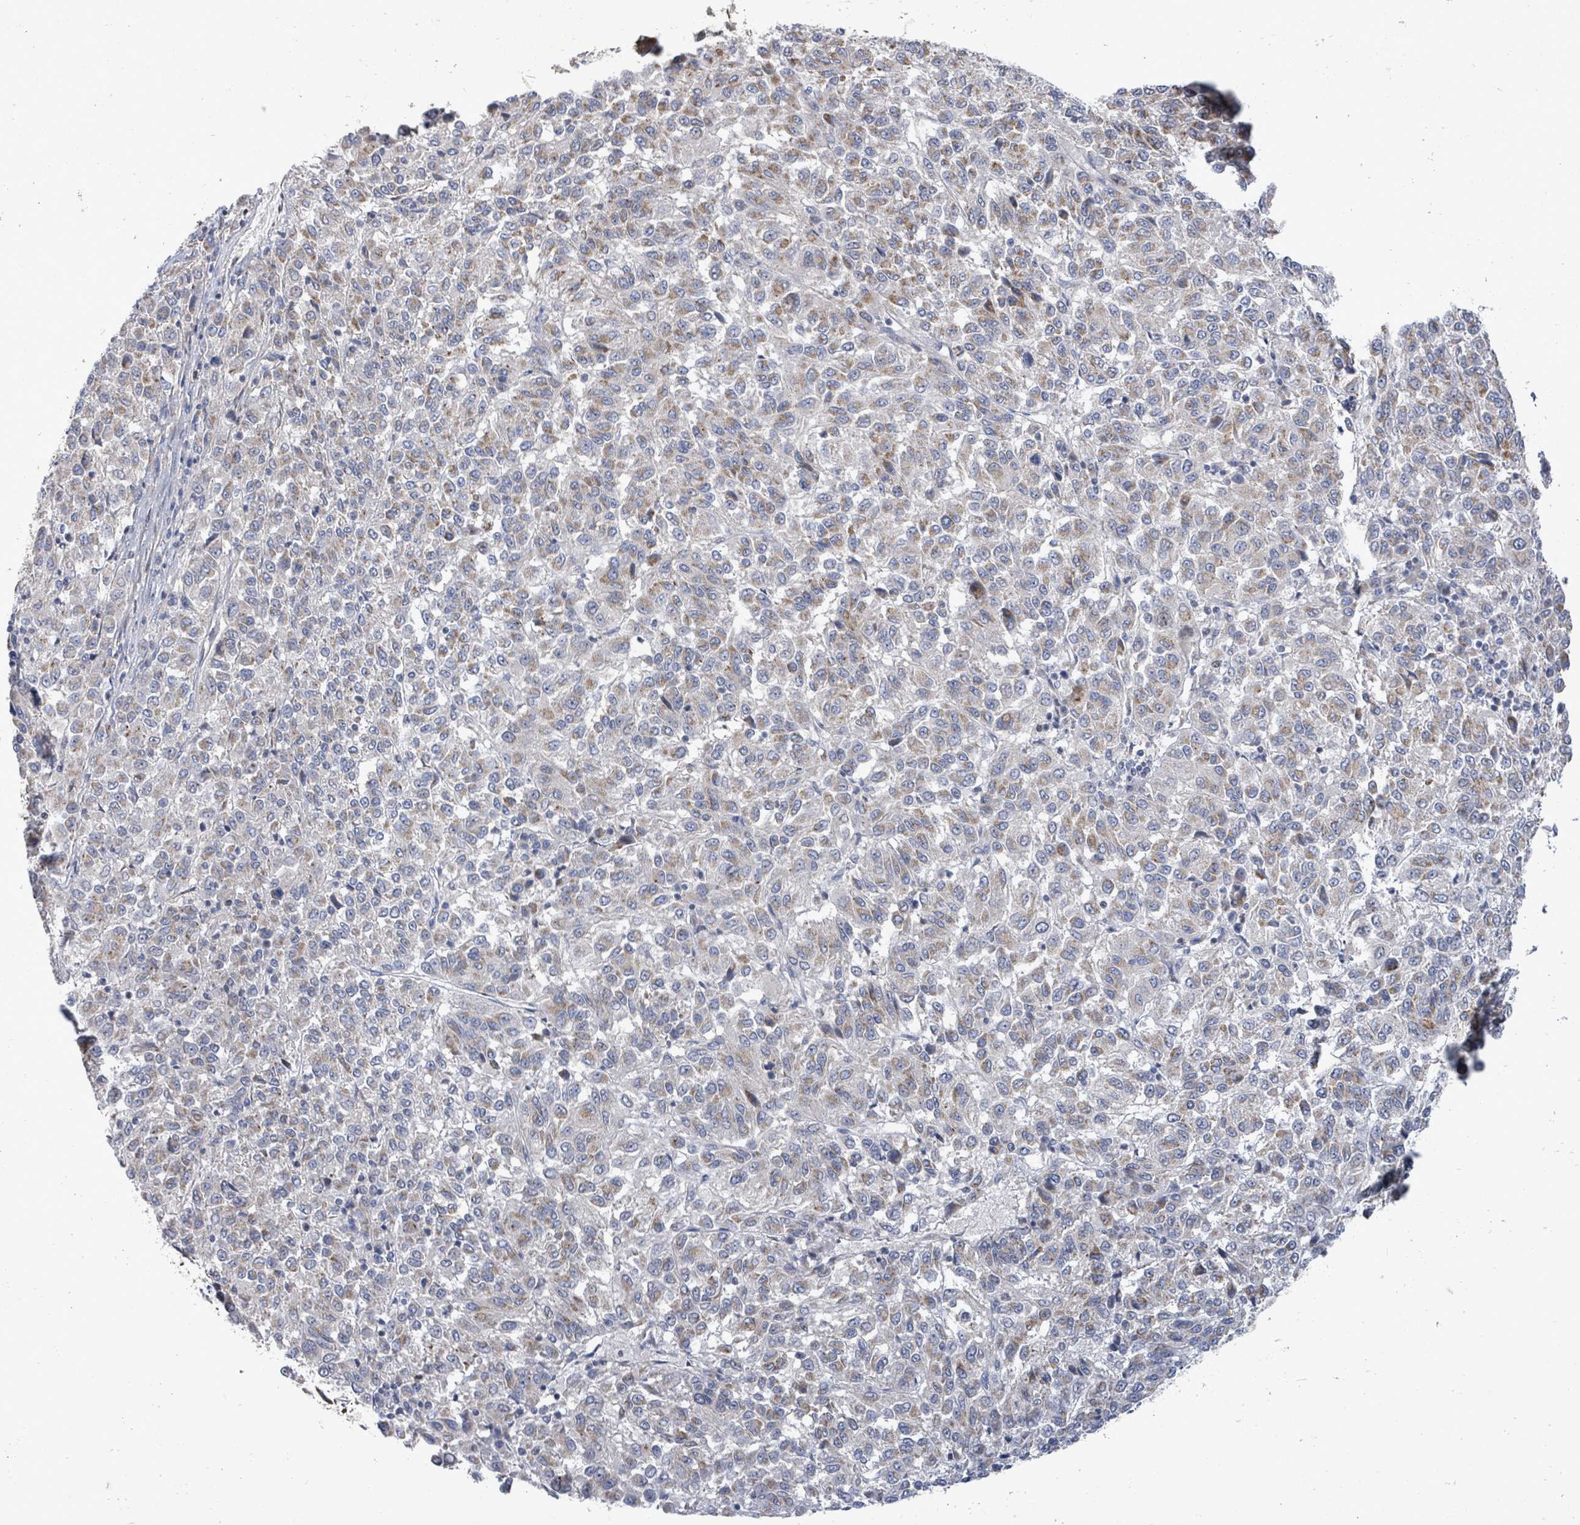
{"staining": {"intensity": "moderate", "quantity": ">75%", "location": "cytoplasmic/membranous"}, "tissue": "melanoma", "cell_type": "Tumor cells", "image_type": "cancer", "snomed": [{"axis": "morphology", "description": "Malignant melanoma, Metastatic site"}, {"axis": "topography", "description": "Lung"}], "caption": "Approximately >75% of tumor cells in malignant melanoma (metastatic site) show moderate cytoplasmic/membranous protein positivity as visualized by brown immunohistochemical staining.", "gene": "ZFPM1", "patient": {"sex": "male", "age": 64}}